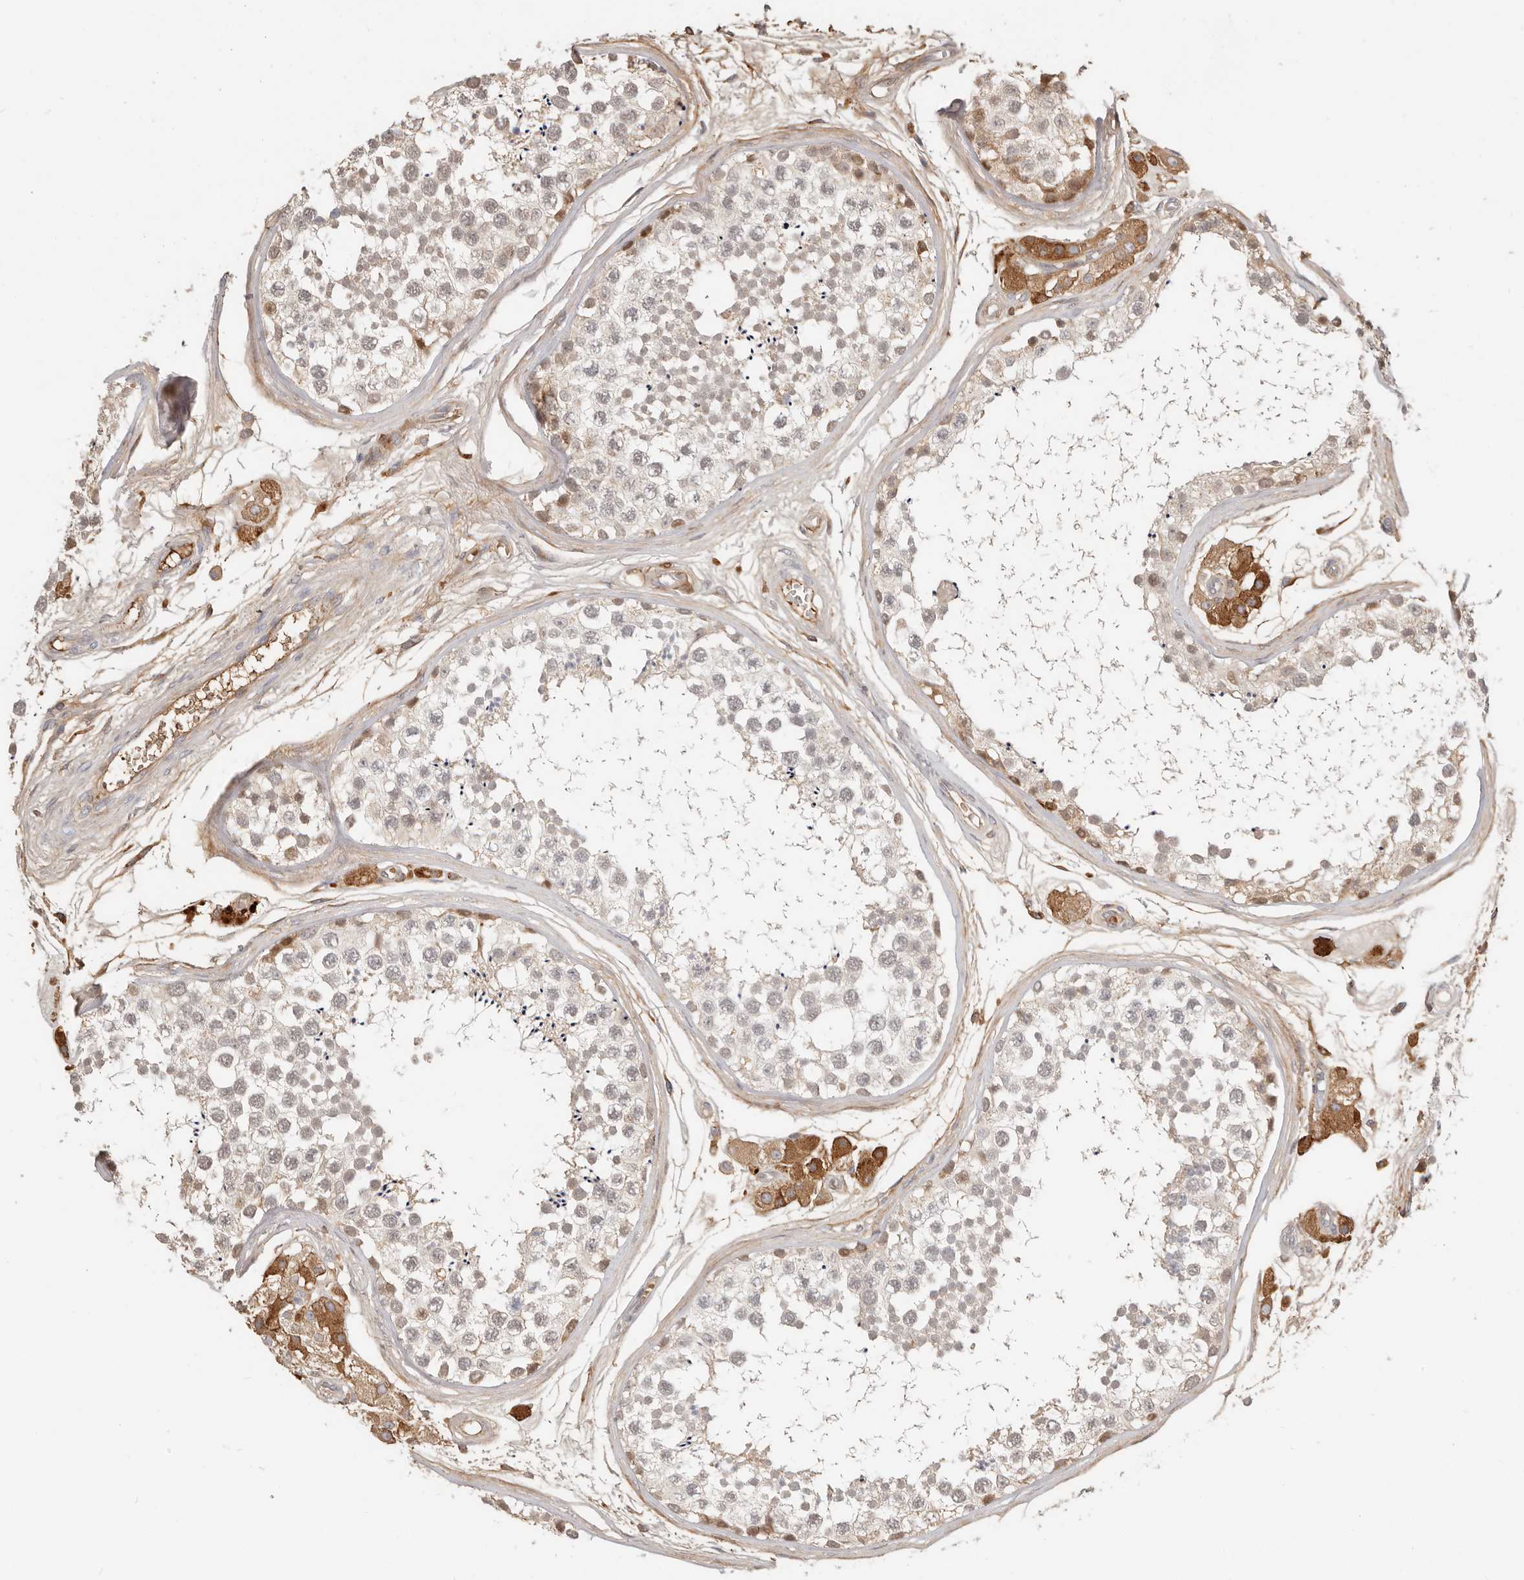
{"staining": {"intensity": "moderate", "quantity": "<25%", "location": "cytoplasmic/membranous"}, "tissue": "testis", "cell_type": "Cells in seminiferous ducts", "image_type": "normal", "snomed": [{"axis": "morphology", "description": "Normal tissue, NOS"}, {"axis": "topography", "description": "Testis"}], "caption": "Moderate cytoplasmic/membranous positivity is present in about <25% of cells in seminiferous ducts in normal testis.", "gene": "MTFR2", "patient": {"sex": "male", "age": 56}}